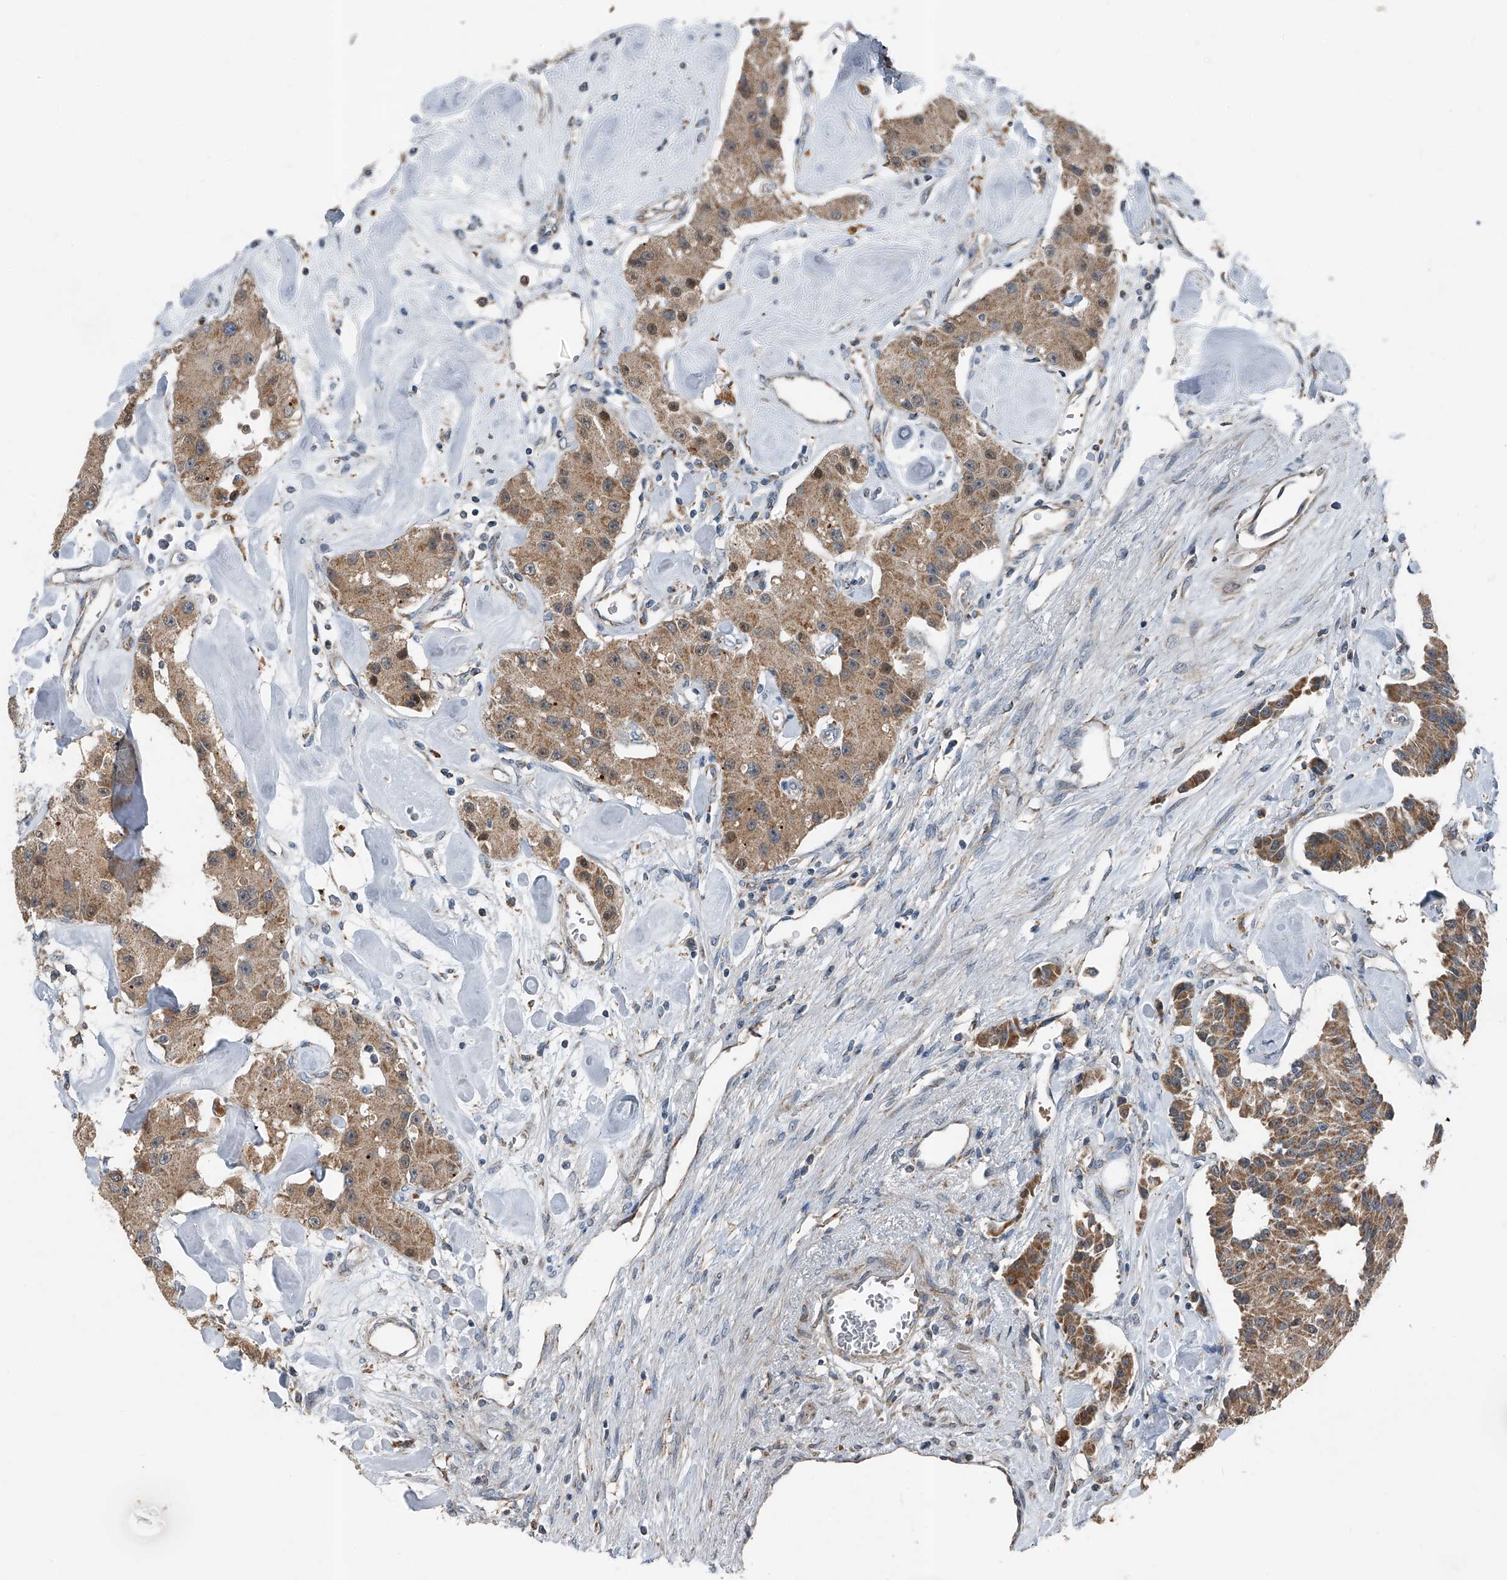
{"staining": {"intensity": "moderate", "quantity": ">75%", "location": "cytoplasmic/membranous"}, "tissue": "carcinoid", "cell_type": "Tumor cells", "image_type": "cancer", "snomed": [{"axis": "morphology", "description": "Carcinoid, malignant, NOS"}, {"axis": "topography", "description": "Pancreas"}], "caption": "Protein staining shows moderate cytoplasmic/membranous positivity in about >75% of tumor cells in carcinoid (malignant).", "gene": "CHRNA7", "patient": {"sex": "male", "age": 41}}